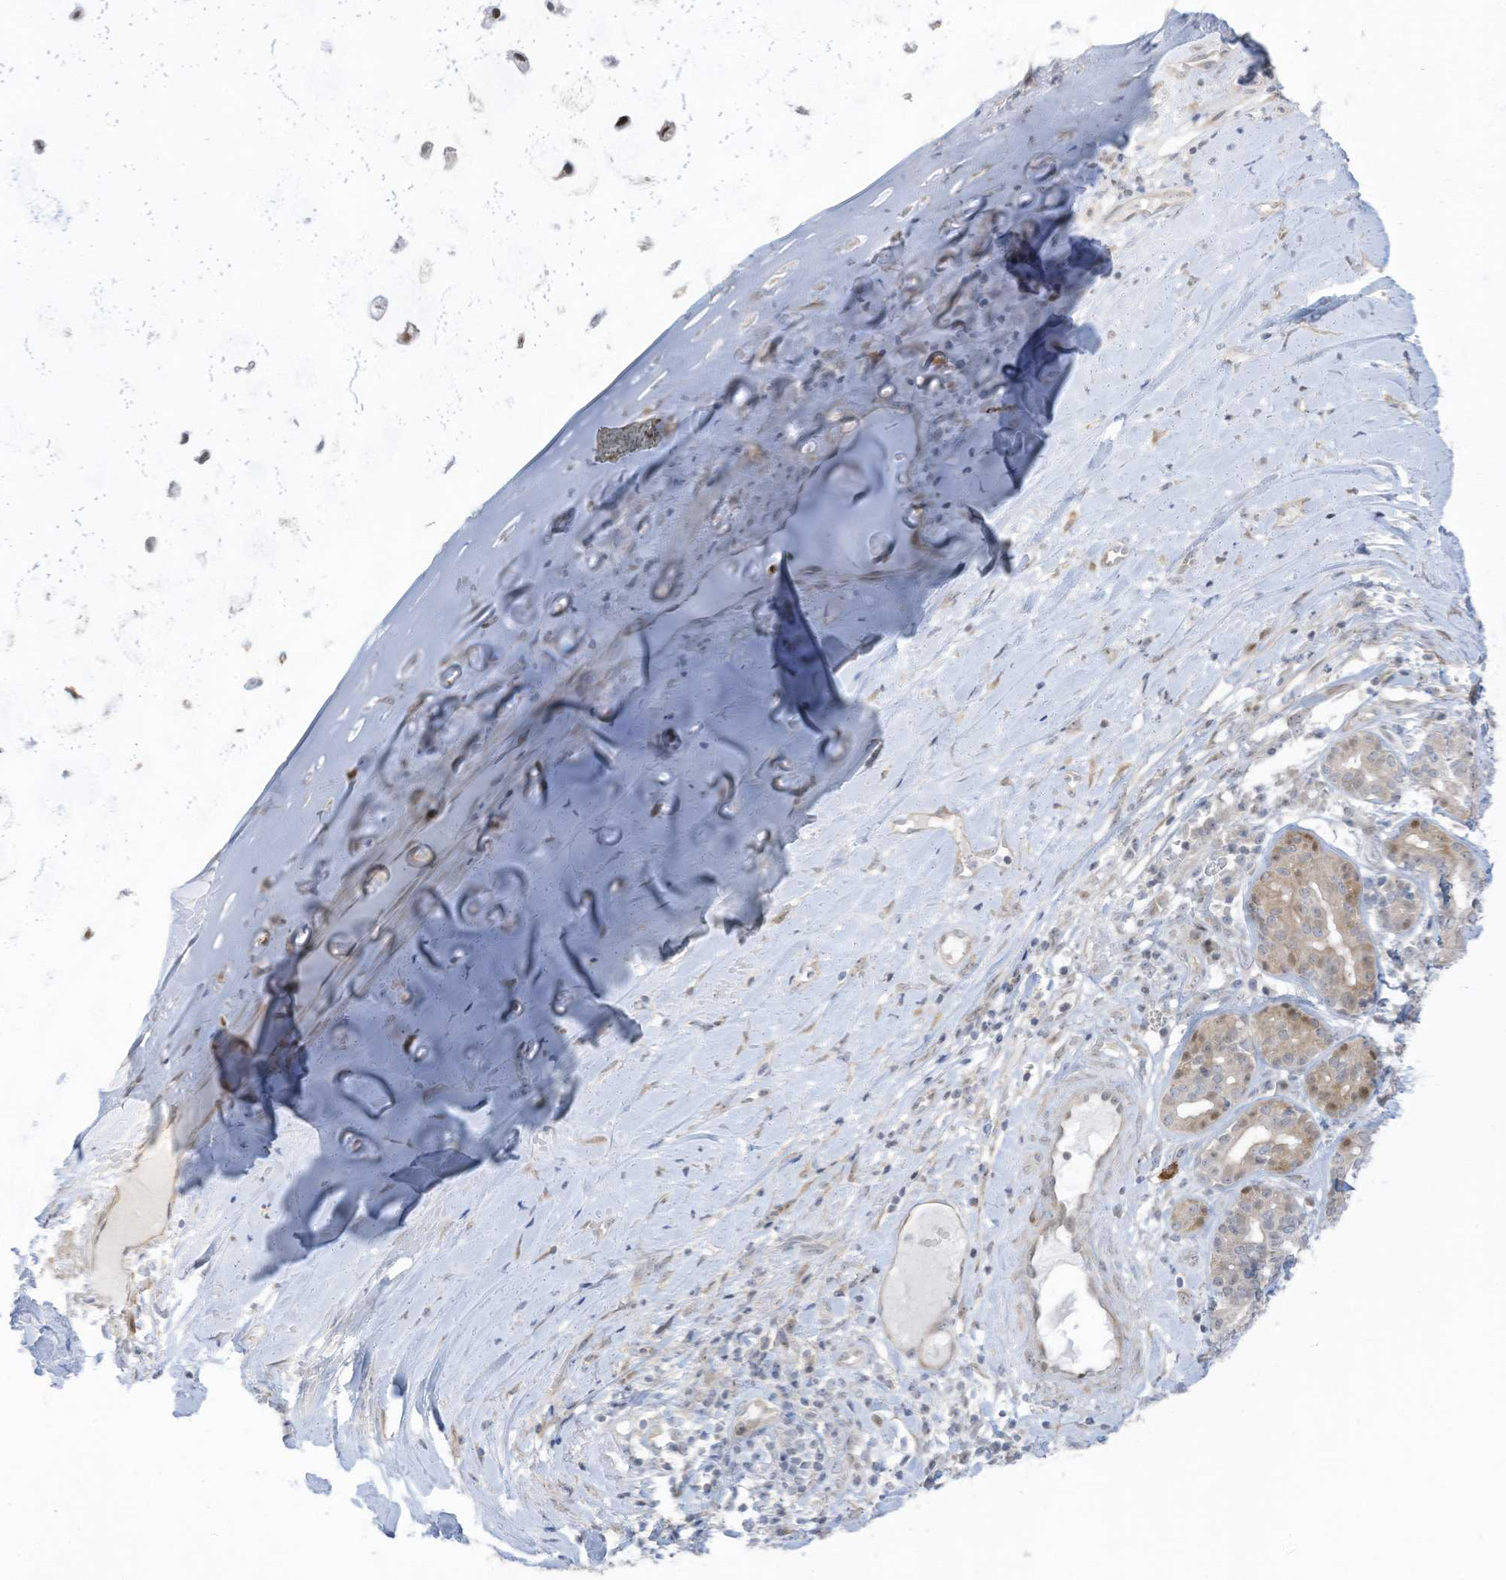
{"staining": {"intensity": "negative", "quantity": "none", "location": "none"}, "tissue": "adipose tissue", "cell_type": "Adipocytes", "image_type": "normal", "snomed": [{"axis": "morphology", "description": "Normal tissue, NOS"}, {"axis": "morphology", "description": "Basal cell carcinoma"}, {"axis": "topography", "description": "Cartilage tissue"}, {"axis": "topography", "description": "Nasopharynx"}, {"axis": "topography", "description": "Oral tissue"}], "caption": "High power microscopy image of an immunohistochemistry (IHC) image of benign adipose tissue, revealing no significant staining in adipocytes.", "gene": "ASPRV1", "patient": {"sex": "female", "age": 77}}